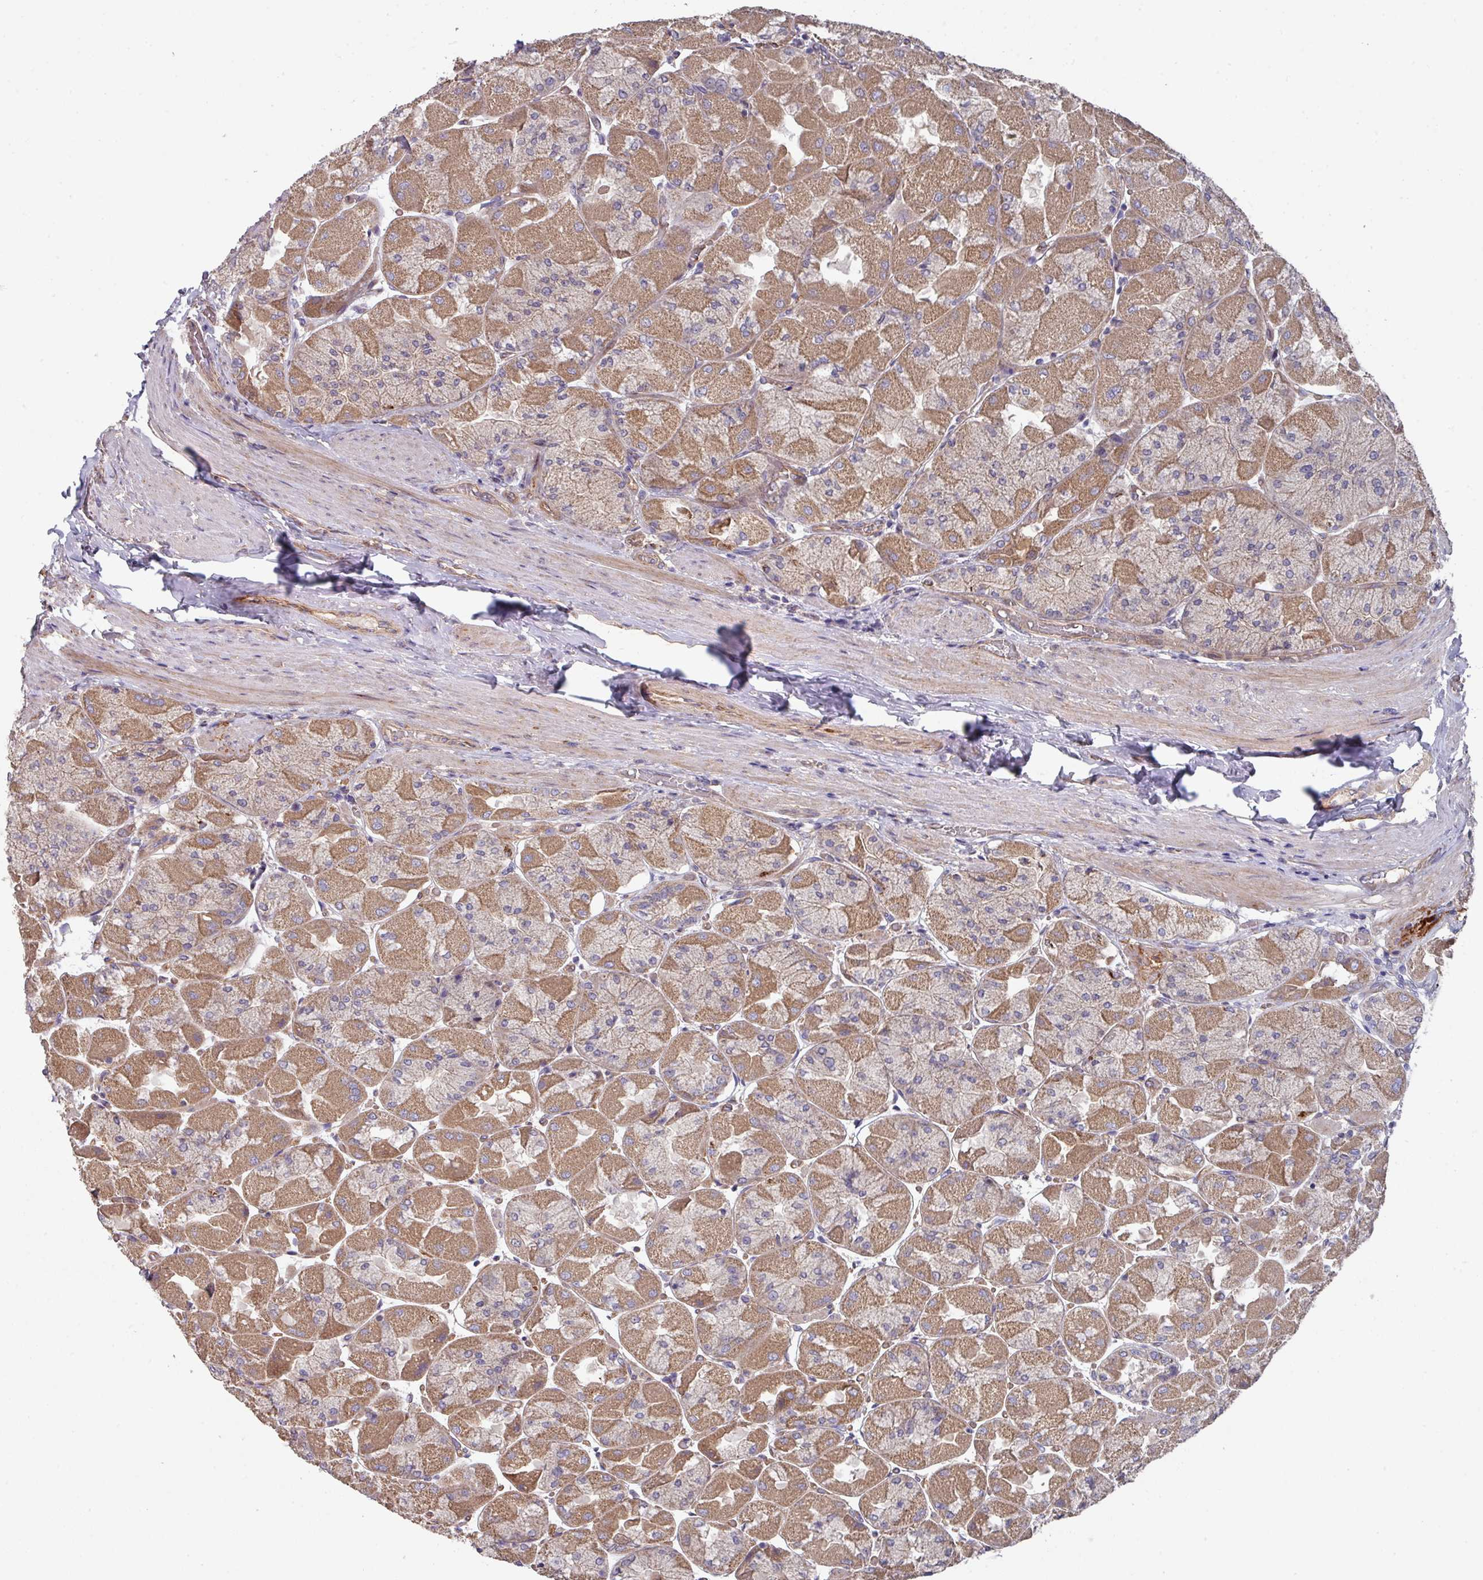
{"staining": {"intensity": "moderate", "quantity": ">75%", "location": "cytoplasmic/membranous"}, "tissue": "stomach", "cell_type": "Glandular cells", "image_type": "normal", "snomed": [{"axis": "morphology", "description": "Normal tissue, NOS"}, {"axis": "topography", "description": "Stomach"}], "caption": "Immunohistochemistry (IHC) staining of unremarkable stomach, which exhibits medium levels of moderate cytoplasmic/membranous staining in approximately >75% of glandular cells indicating moderate cytoplasmic/membranous protein positivity. The staining was performed using DAB (brown) for protein detection and nuclei were counterstained in hematoxylin (blue).", "gene": "DCAF12L1", "patient": {"sex": "female", "age": 61}}